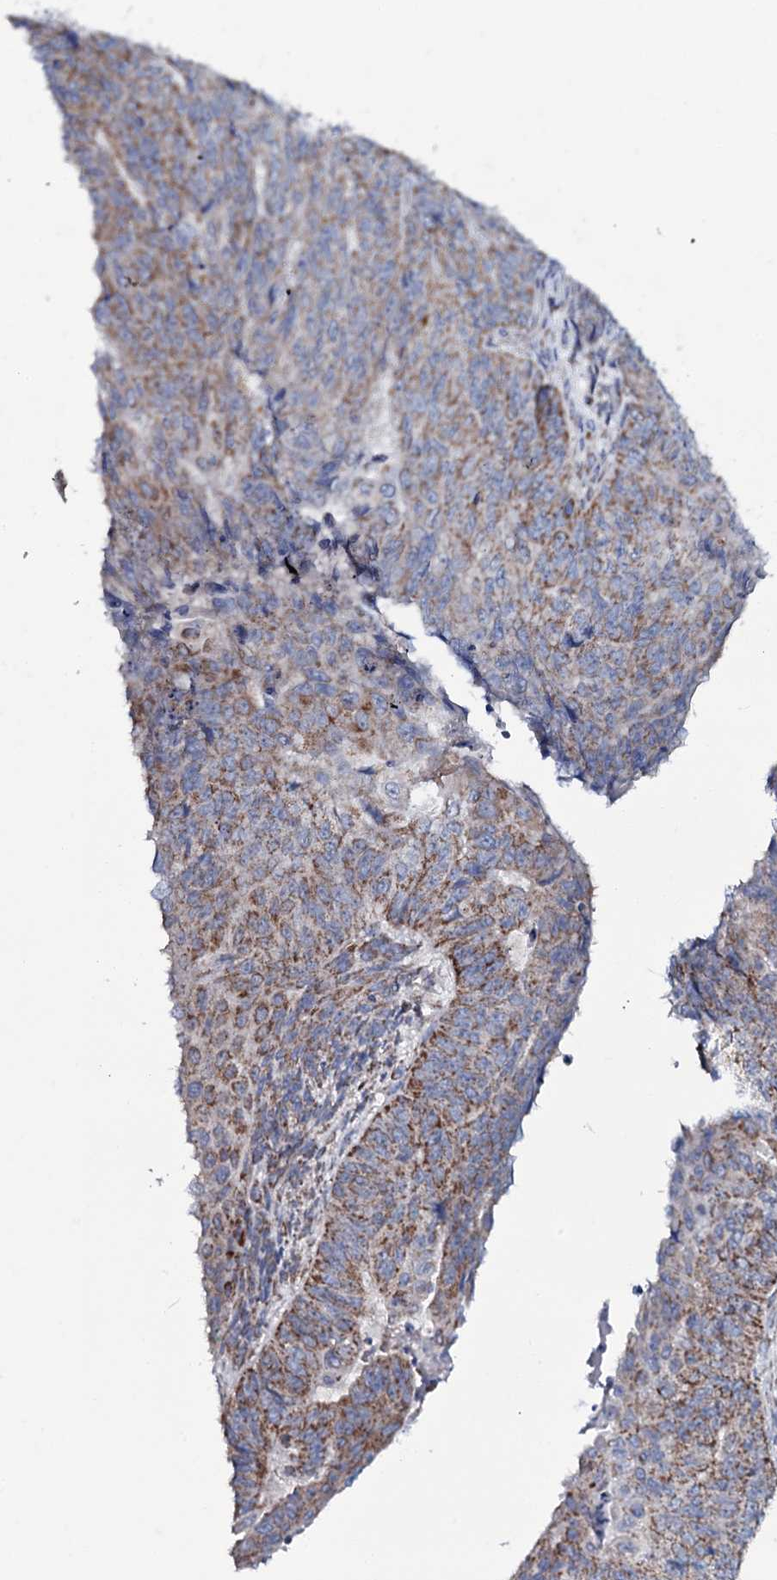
{"staining": {"intensity": "moderate", "quantity": ">75%", "location": "cytoplasmic/membranous"}, "tissue": "endometrial cancer", "cell_type": "Tumor cells", "image_type": "cancer", "snomed": [{"axis": "morphology", "description": "Adenocarcinoma, NOS"}, {"axis": "topography", "description": "Endometrium"}], "caption": "Moderate cytoplasmic/membranous positivity for a protein is identified in approximately >75% of tumor cells of endometrial cancer (adenocarcinoma) using immunohistochemistry.", "gene": "MRPS35", "patient": {"sex": "female", "age": 32}}